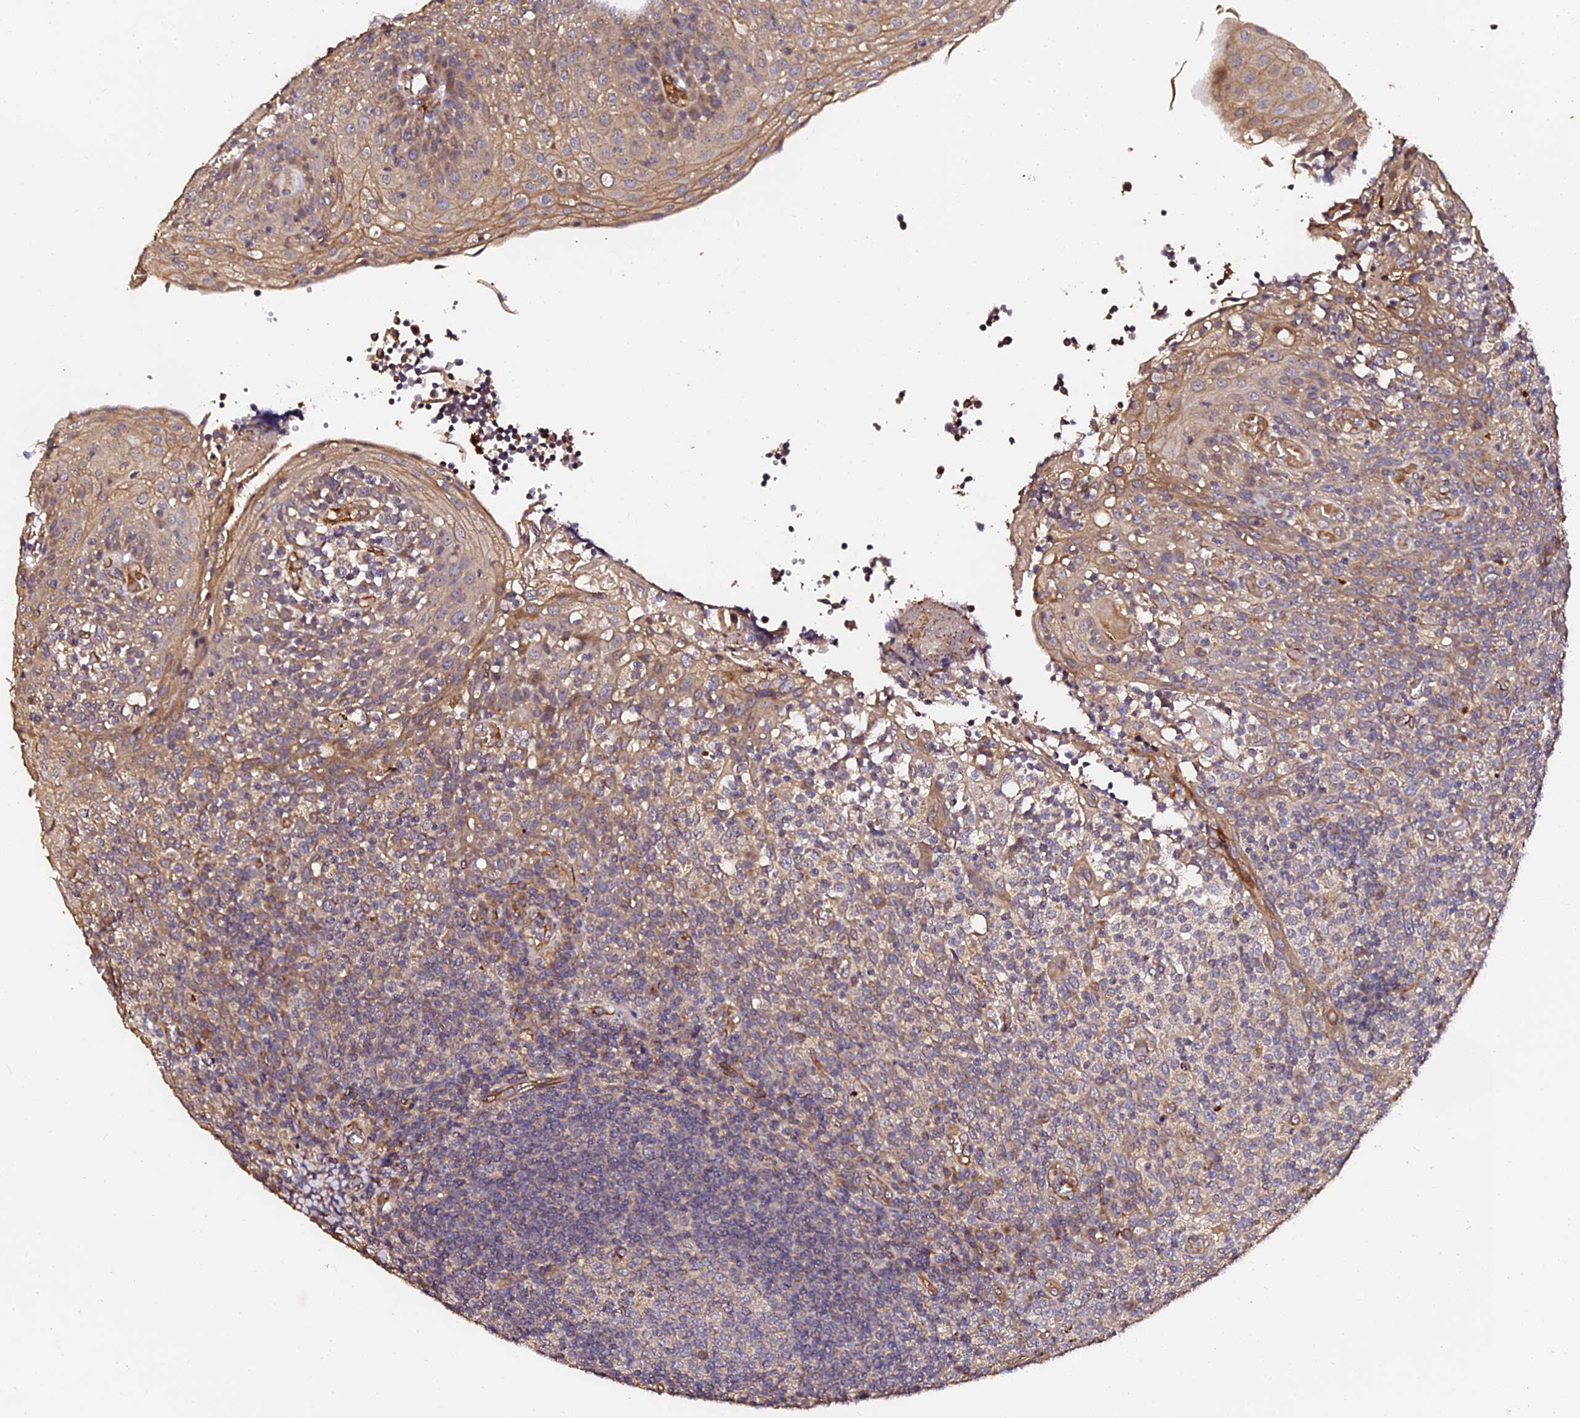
{"staining": {"intensity": "weak", "quantity": "<25%", "location": "cytoplasmic/membranous"}, "tissue": "tonsil", "cell_type": "Germinal center cells", "image_type": "normal", "snomed": [{"axis": "morphology", "description": "Normal tissue, NOS"}, {"axis": "topography", "description": "Tonsil"}], "caption": "Germinal center cells show no significant staining in benign tonsil. Brightfield microscopy of immunohistochemistry stained with DAB (brown) and hematoxylin (blue), captured at high magnification.", "gene": "TDO2", "patient": {"sex": "female", "age": 19}}